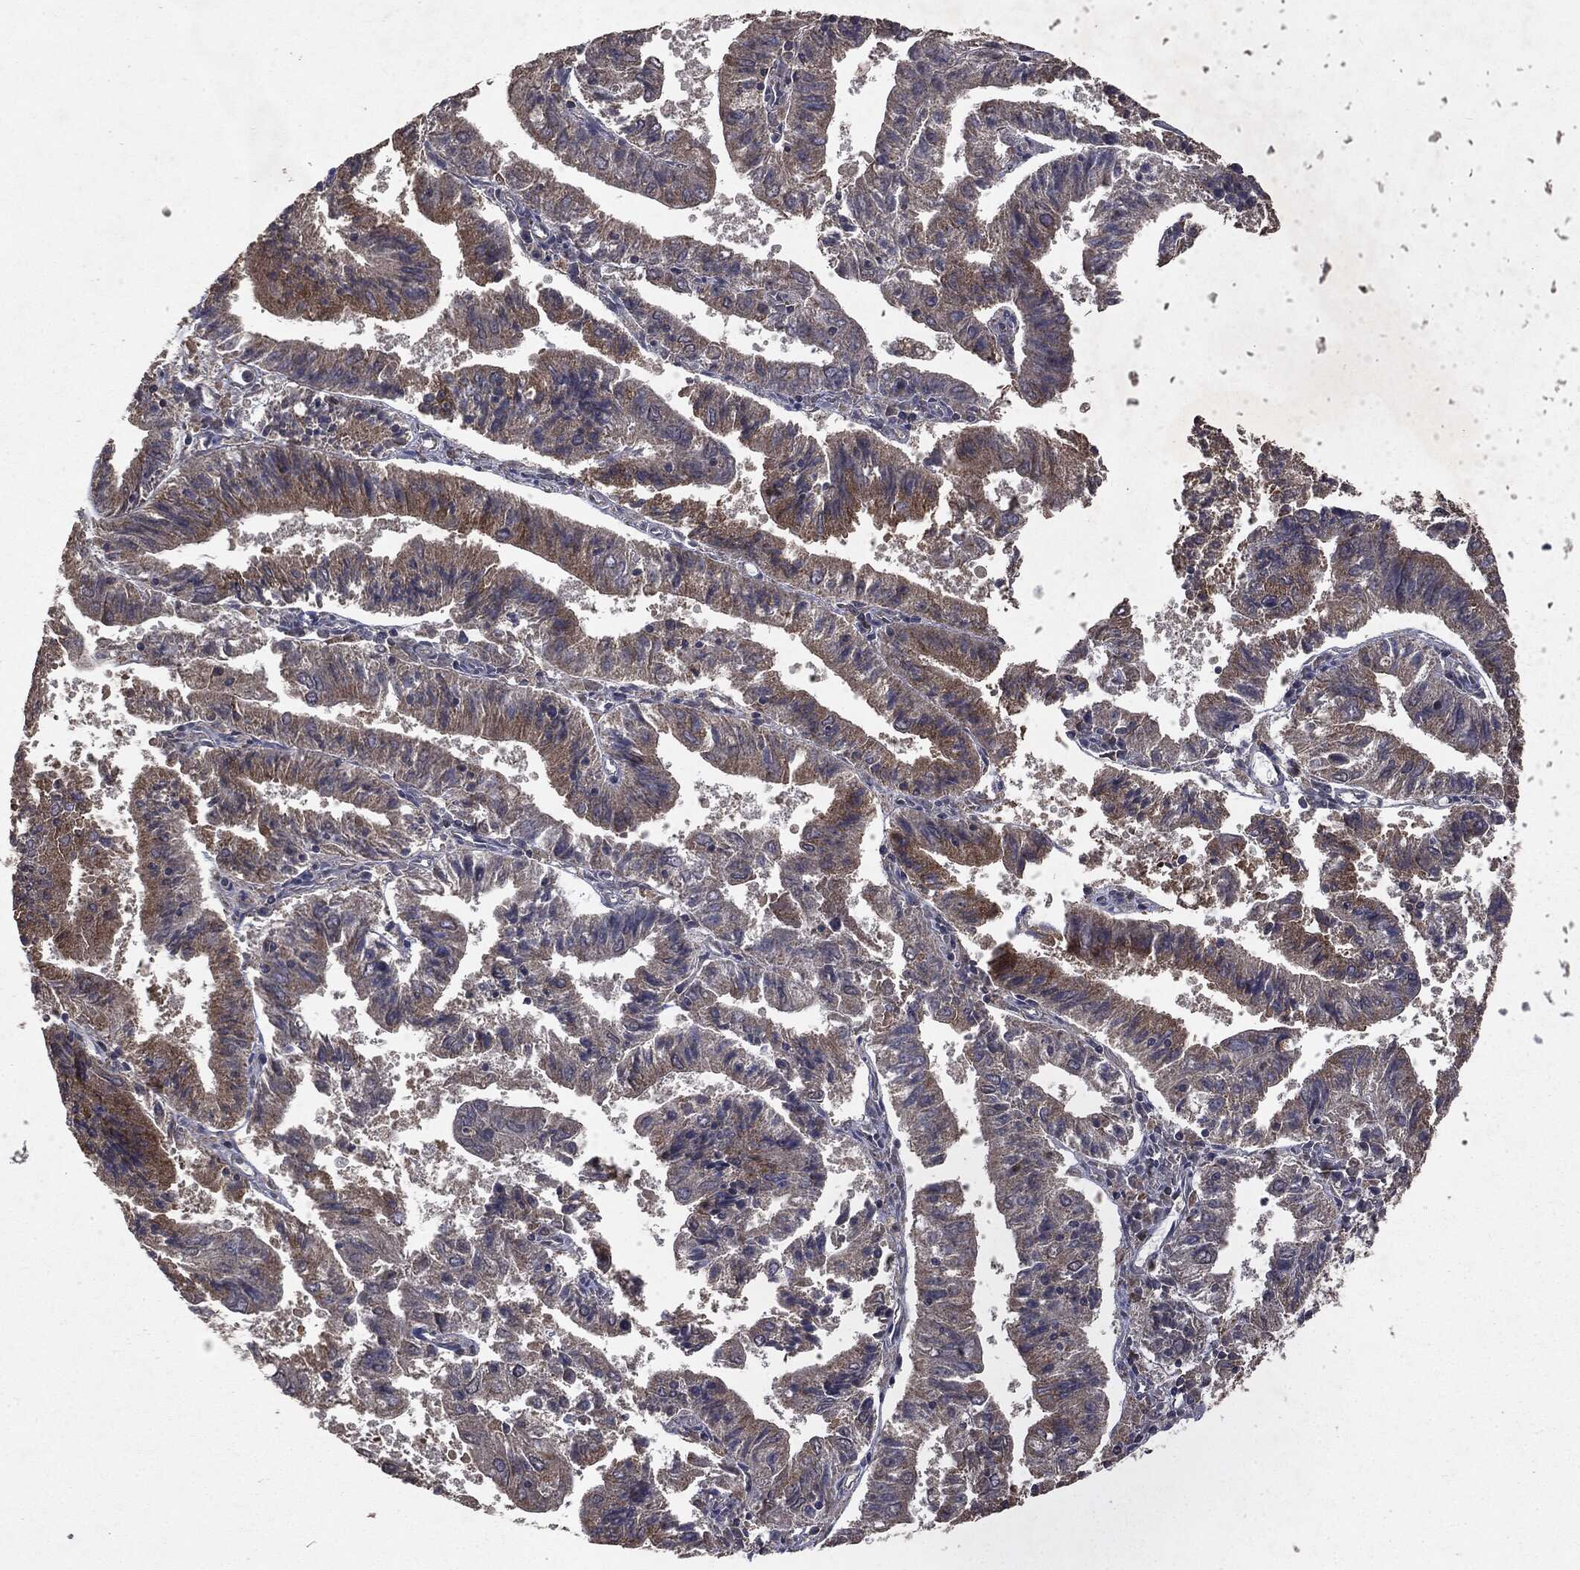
{"staining": {"intensity": "weak", "quantity": "<25%", "location": "cytoplasmic/membranous"}, "tissue": "endometrial cancer", "cell_type": "Tumor cells", "image_type": "cancer", "snomed": [{"axis": "morphology", "description": "Adenocarcinoma, NOS"}, {"axis": "topography", "description": "Endometrium"}], "caption": "A histopathology image of endometrial cancer (adenocarcinoma) stained for a protein exhibits no brown staining in tumor cells.", "gene": "PTEN", "patient": {"sex": "female", "age": 82}}